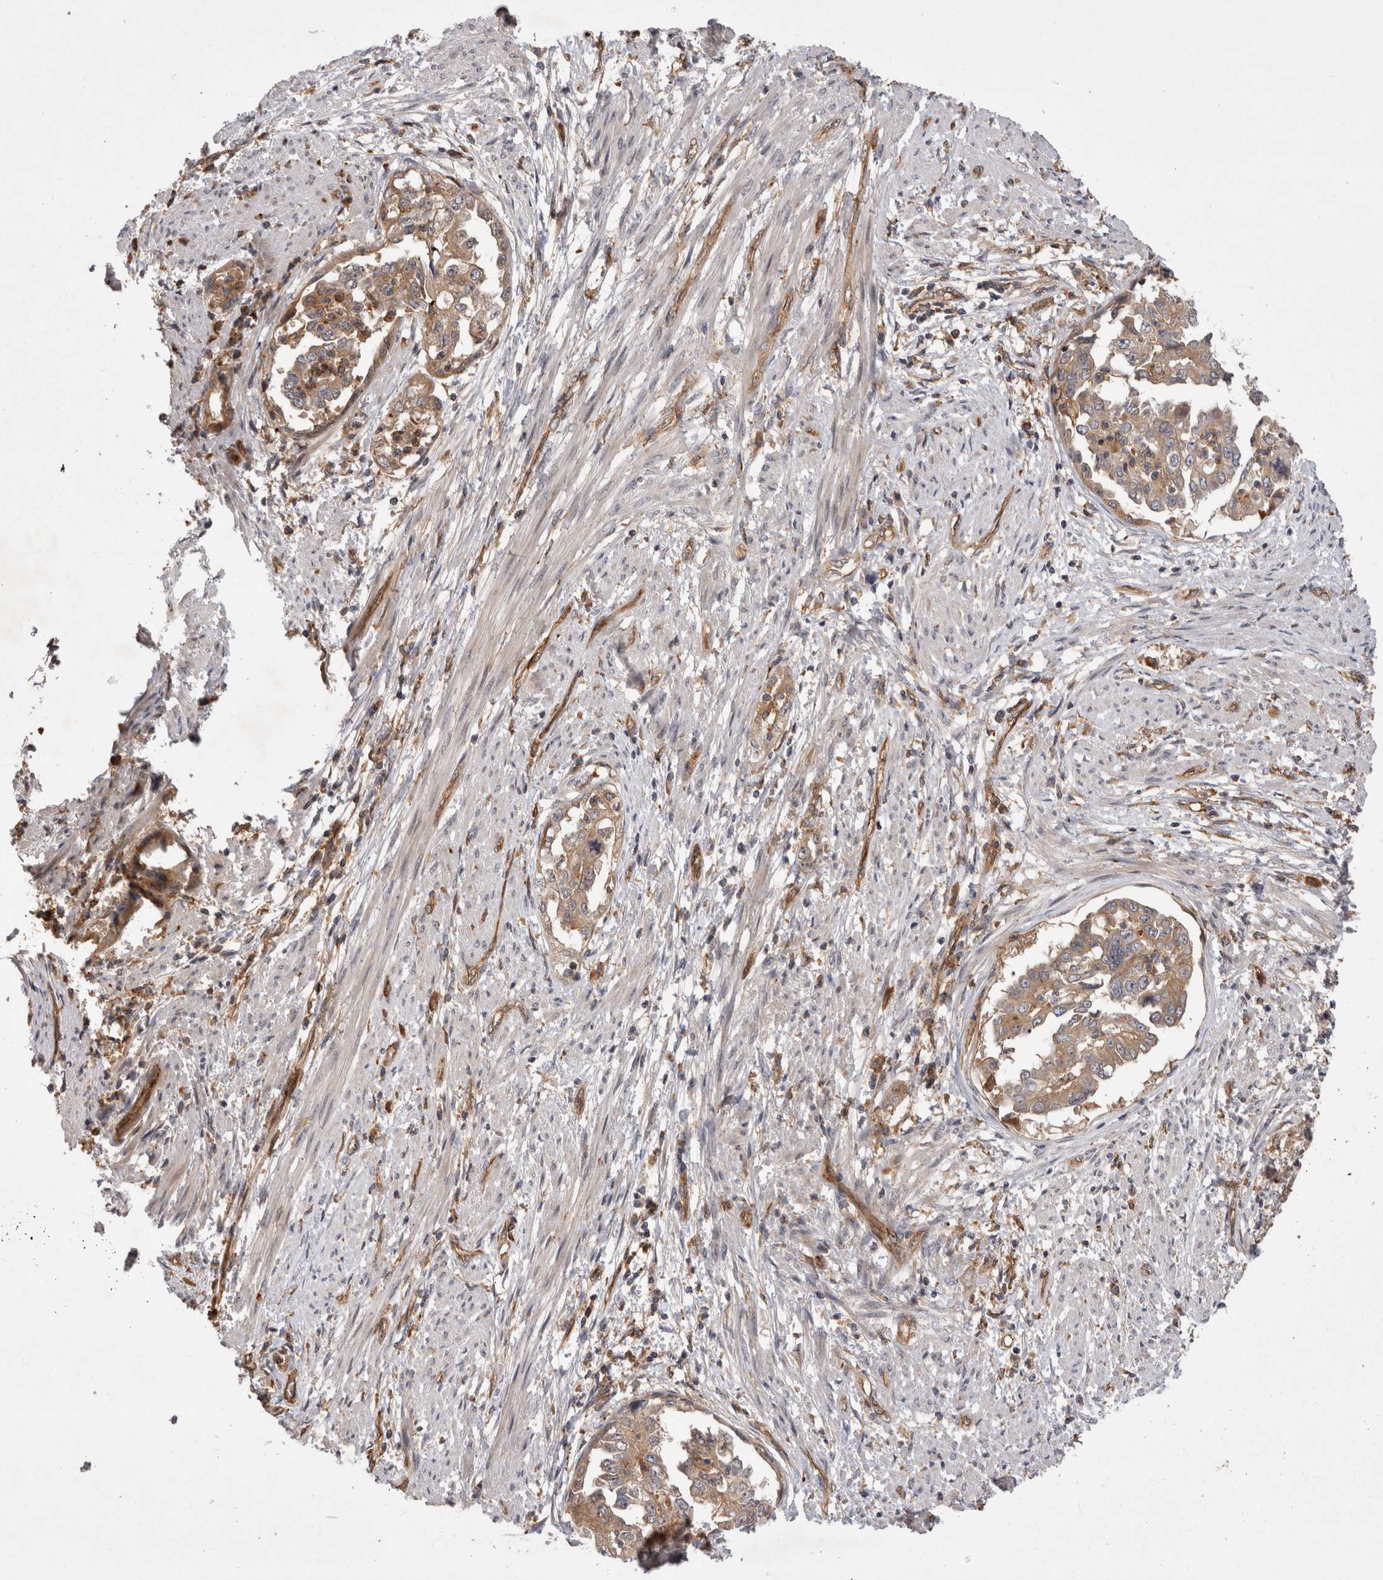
{"staining": {"intensity": "moderate", "quantity": ">75%", "location": "cytoplasmic/membranous"}, "tissue": "endometrial cancer", "cell_type": "Tumor cells", "image_type": "cancer", "snomed": [{"axis": "morphology", "description": "Adenocarcinoma, NOS"}, {"axis": "topography", "description": "Endometrium"}], "caption": "Protein analysis of endometrial adenocarcinoma tissue reveals moderate cytoplasmic/membranous positivity in about >75% of tumor cells. (brown staining indicates protein expression, while blue staining denotes nuclei).", "gene": "BNIP2", "patient": {"sex": "female", "age": 85}}